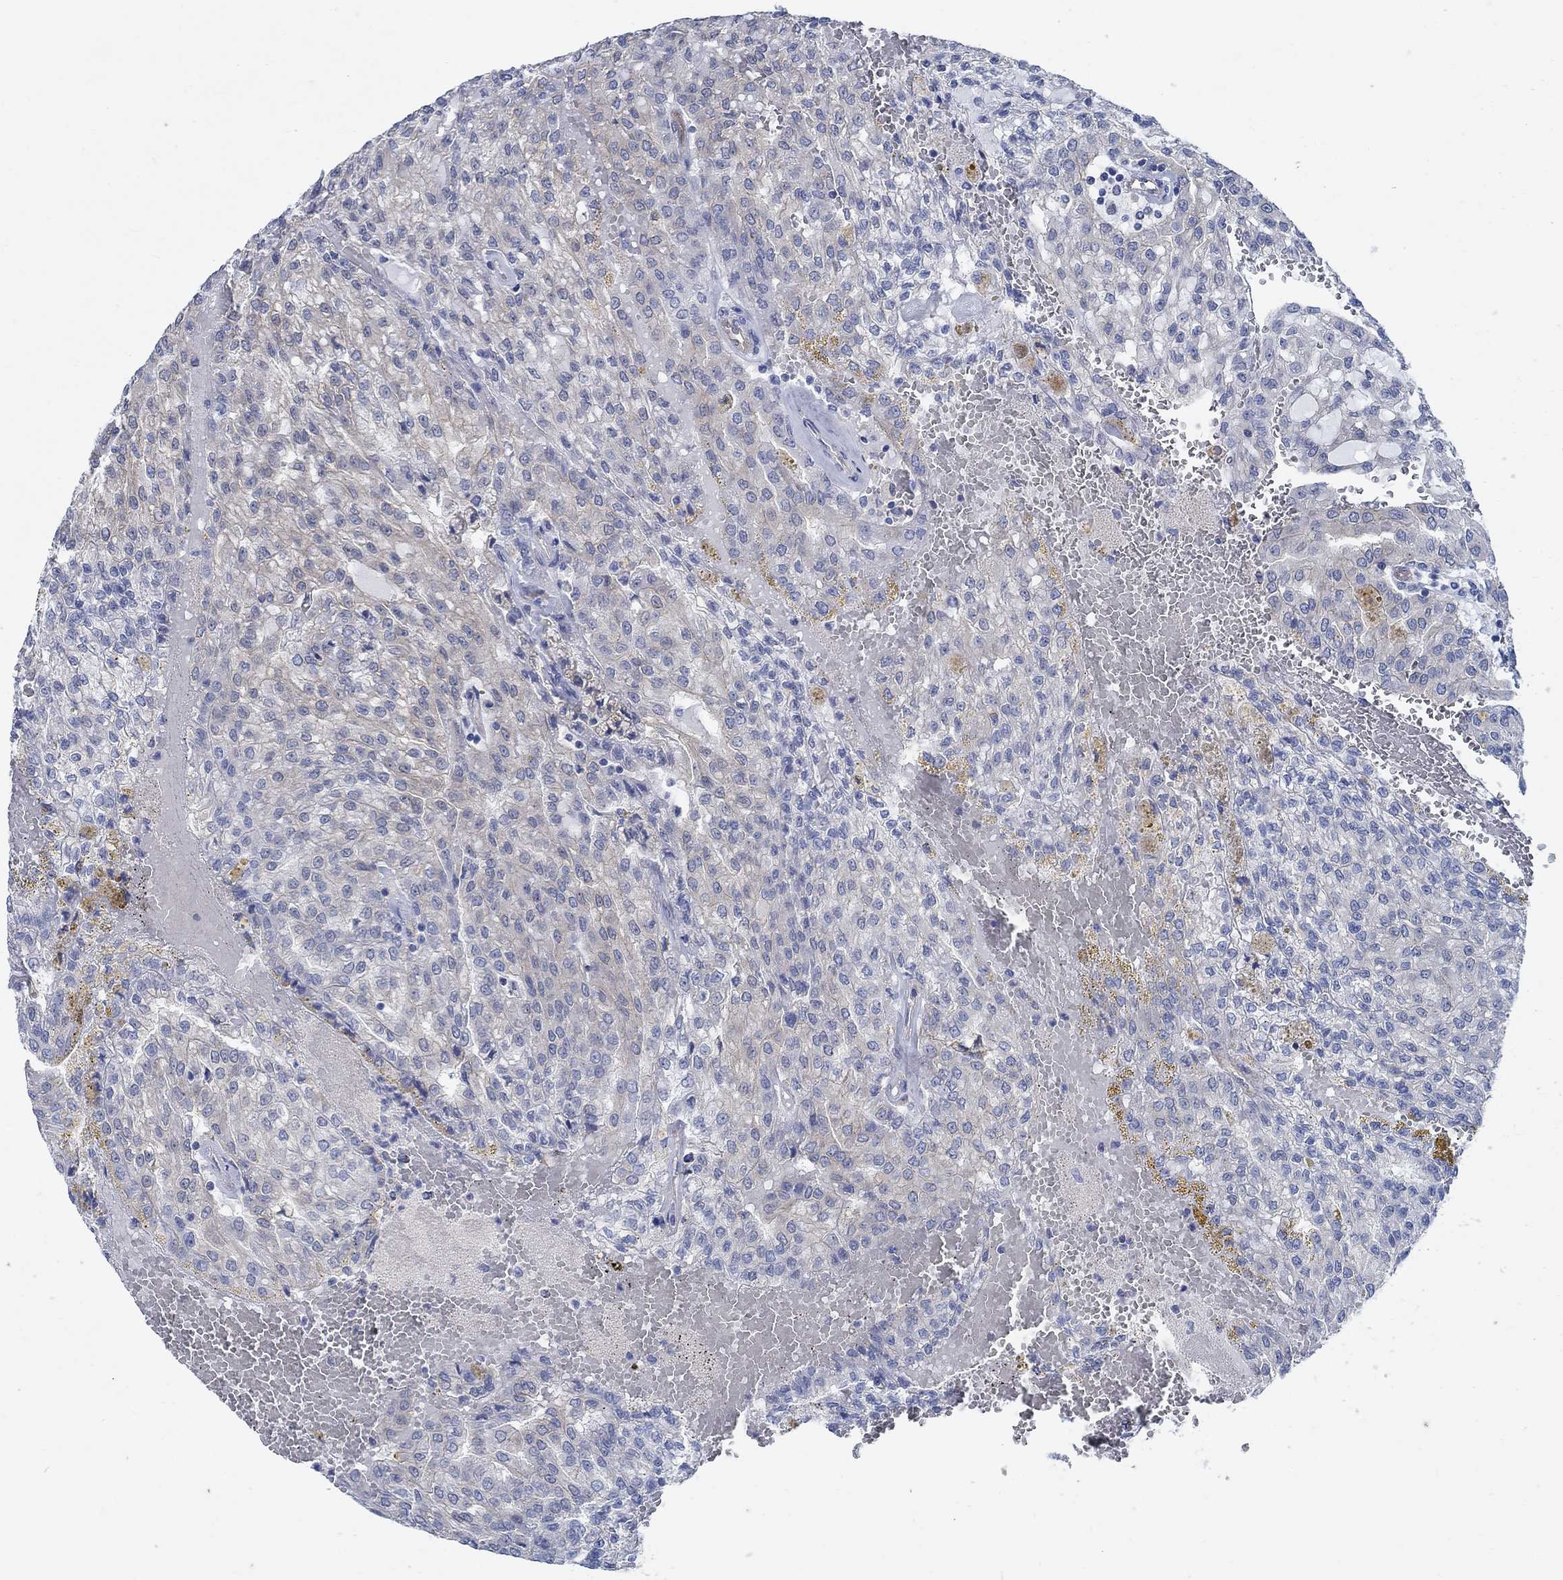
{"staining": {"intensity": "negative", "quantity": "none", "location": "none"}, "tissue": "renal cancer", "cell_type": "Tumor cells", "image_type": "cancer", "snomed": [{"axis": "morphology", "description": "Adenocarcinoma, NOS"}, {"axis": "topography", "description": "Kidney"}], "caption": "IHC of renal cancer (adenocarcinoma) shows no expression in tumor cells.", "gene": "TMEM198", "patient": {"sex": "male", "age": 63}}